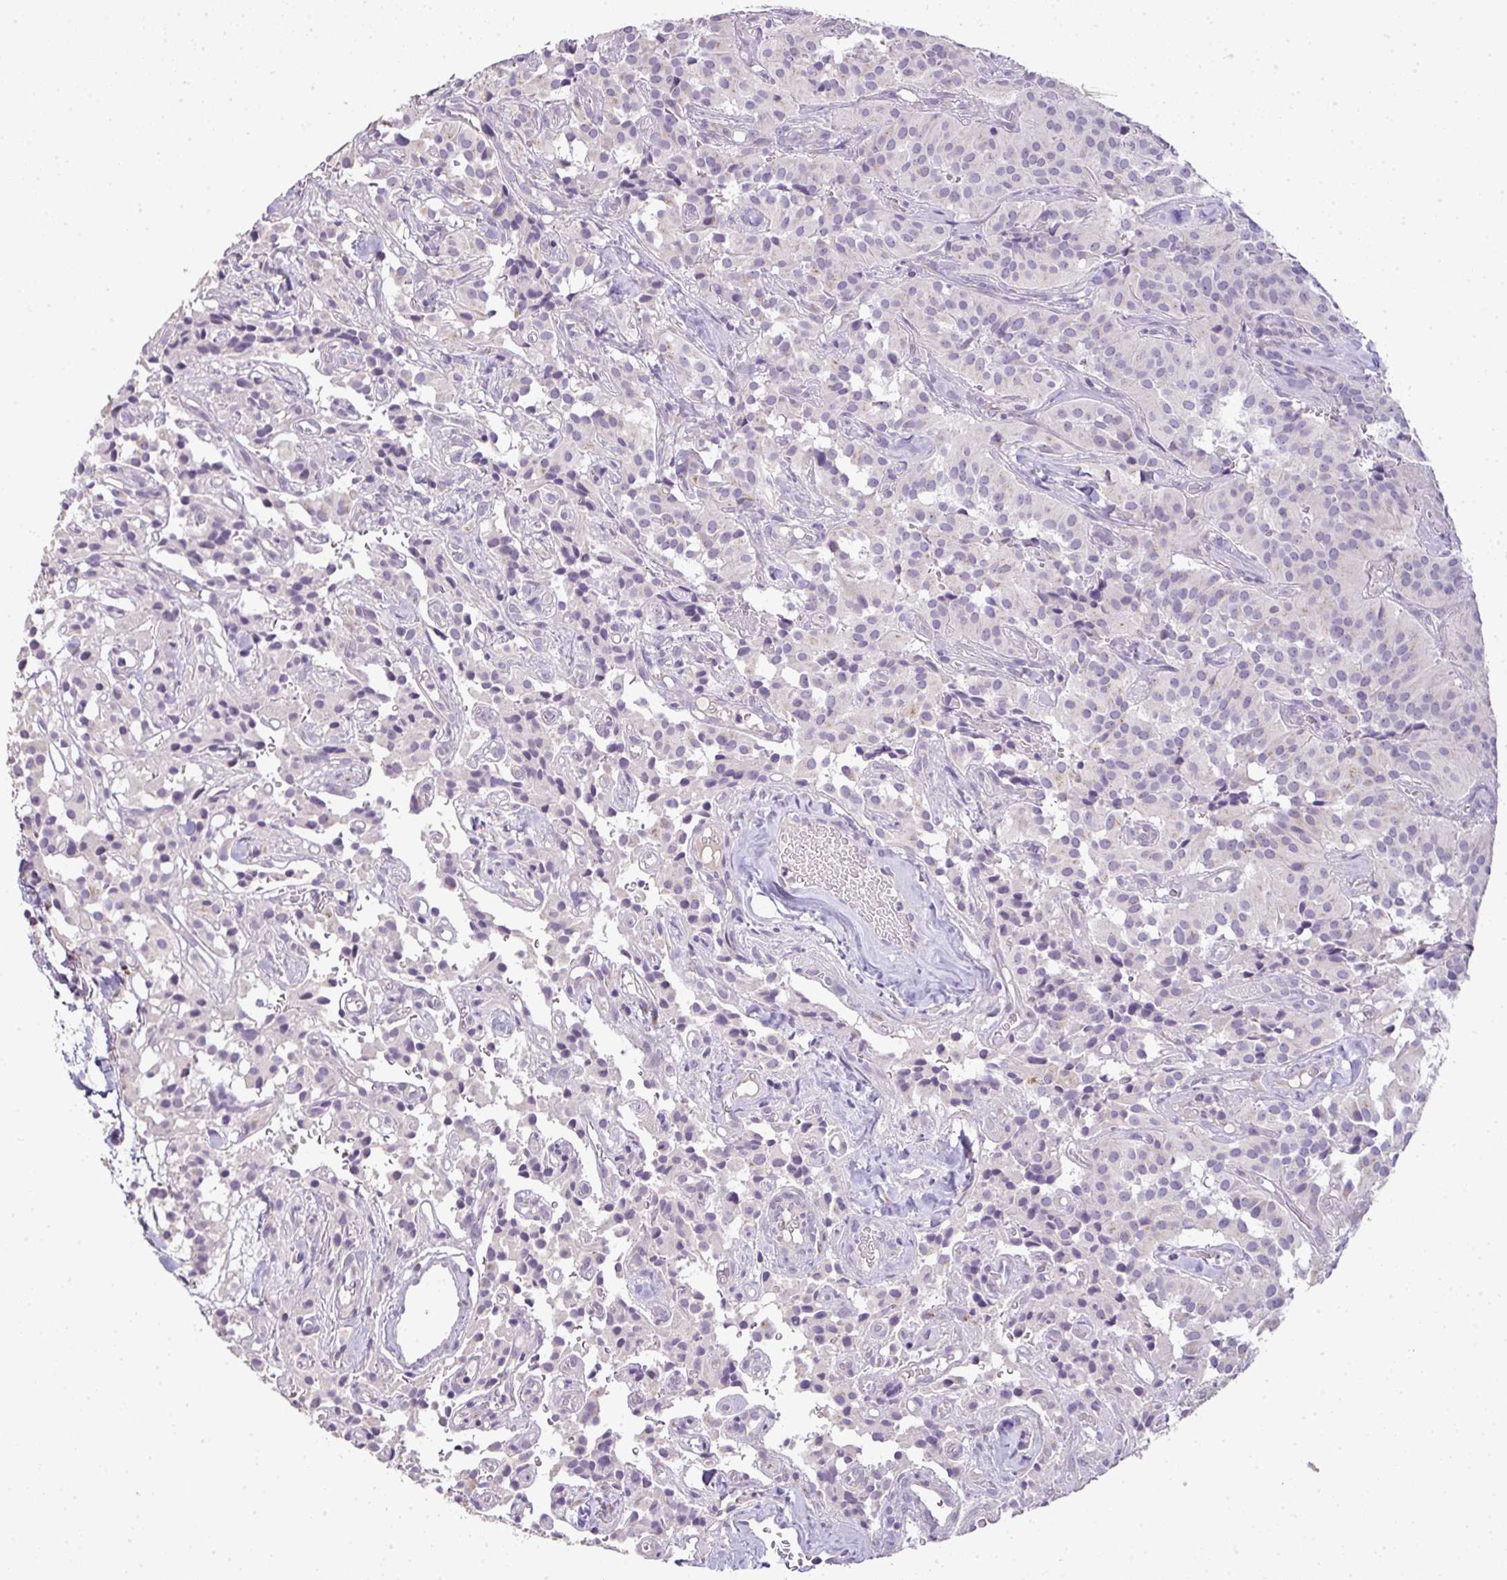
{"staining": {"intensity": "negative", "quantity": "none", "location": "none"}, "tissue": "glioma", "cell_type": "Tumor cells", "image_type": "cancer", "snomed": [{"axis": "morphology", "description": "Glioma, malignant, Low grade"}, {"axis": "topography", "description": "Brain"}], "caption": "IHC histopathology image of neoplastic tissue: human malignant low-grade glioma stained with DAB (3,3'-diaminobenzidine) reveals no significant protein staining in tumor cells.", "gene": "CMPK1", "patient": {"sex": "male", "age": 42}}